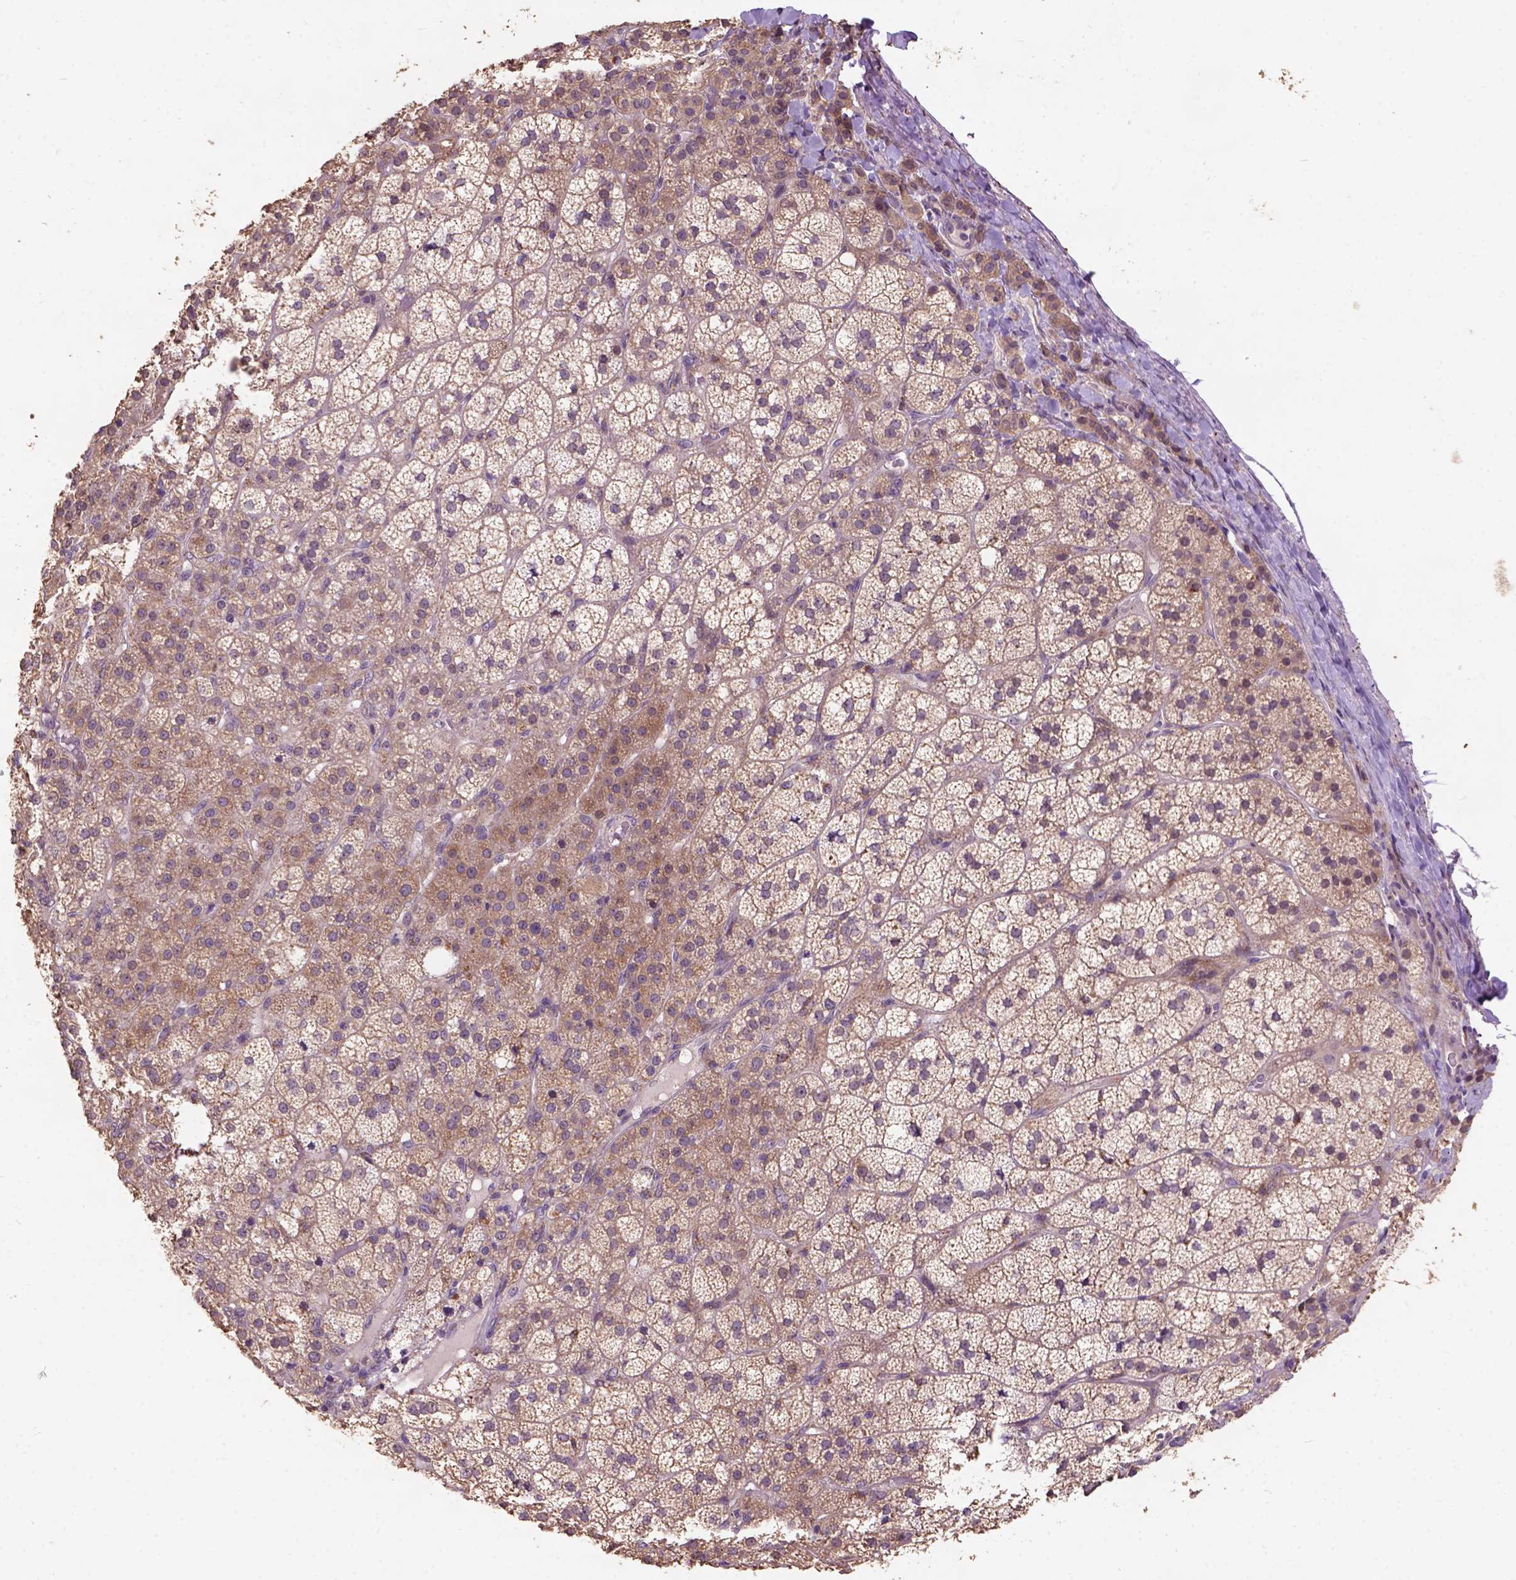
{"staining": {"intensity": "moderate", "quantity": ">75%", "location": "cytoplasmic/membranous"}, "tissue": "adrenal gland", "cell_type": "Glandular cells", "image_type": "normal", "snomed": [{"axis": "morphology", "description": "Normal tissue, NOS"}, {"axis": "topography", "description": "Adrenal gland"}], "caption": "An IHC histopathology image of benign tissue is shown. Protein staining in brown shows moderate cytoplasmic/membranous positivity in adrenal gland within glandular cells. Using DAB (brown) and hematoxylin (blue) stains, captured at high magnification using brightfield microscopy.", "gene": "KBTBD8", "patient": {"sex": "female", "age": 60}}